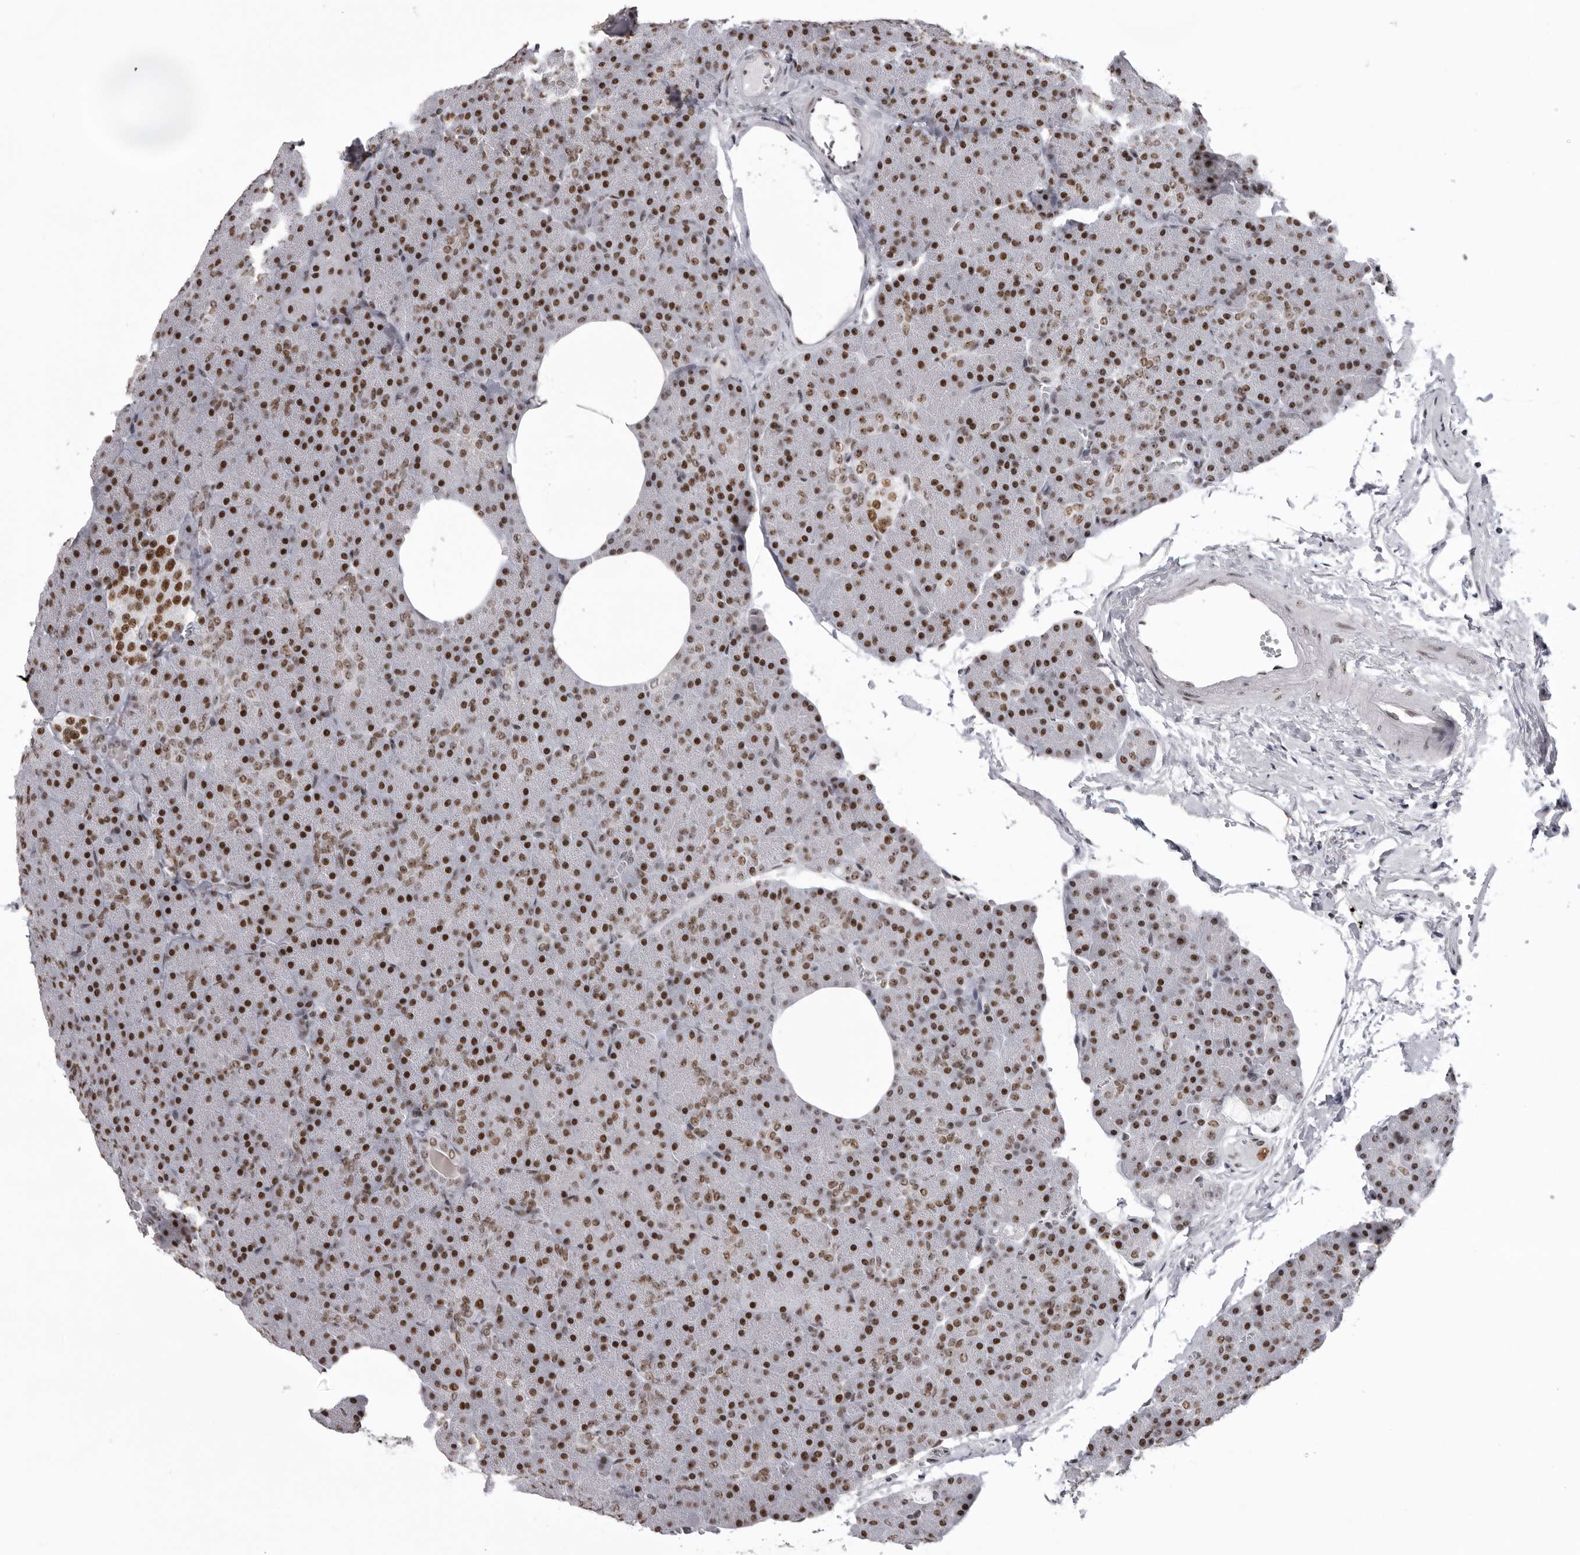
{"staining": {"intensity": "strong", "quantity": ">75%", "location": "nuclear"}, "tissue": "pancreas", "cell_type": "Exocrine glandular cells", "image_type": "normal", "snomed": [{"axis": "morphology", "description": "Normal tissue, NOS"}, {"axis": "topography", "description": "Pancreas"}], "caption": "Exocrine glandular cells show high levels of strong nuclear staining in approximately >75% of cells in normal pancreas.", "gene": "DHX9", "patient": {"sex": "female", "age": 35}}